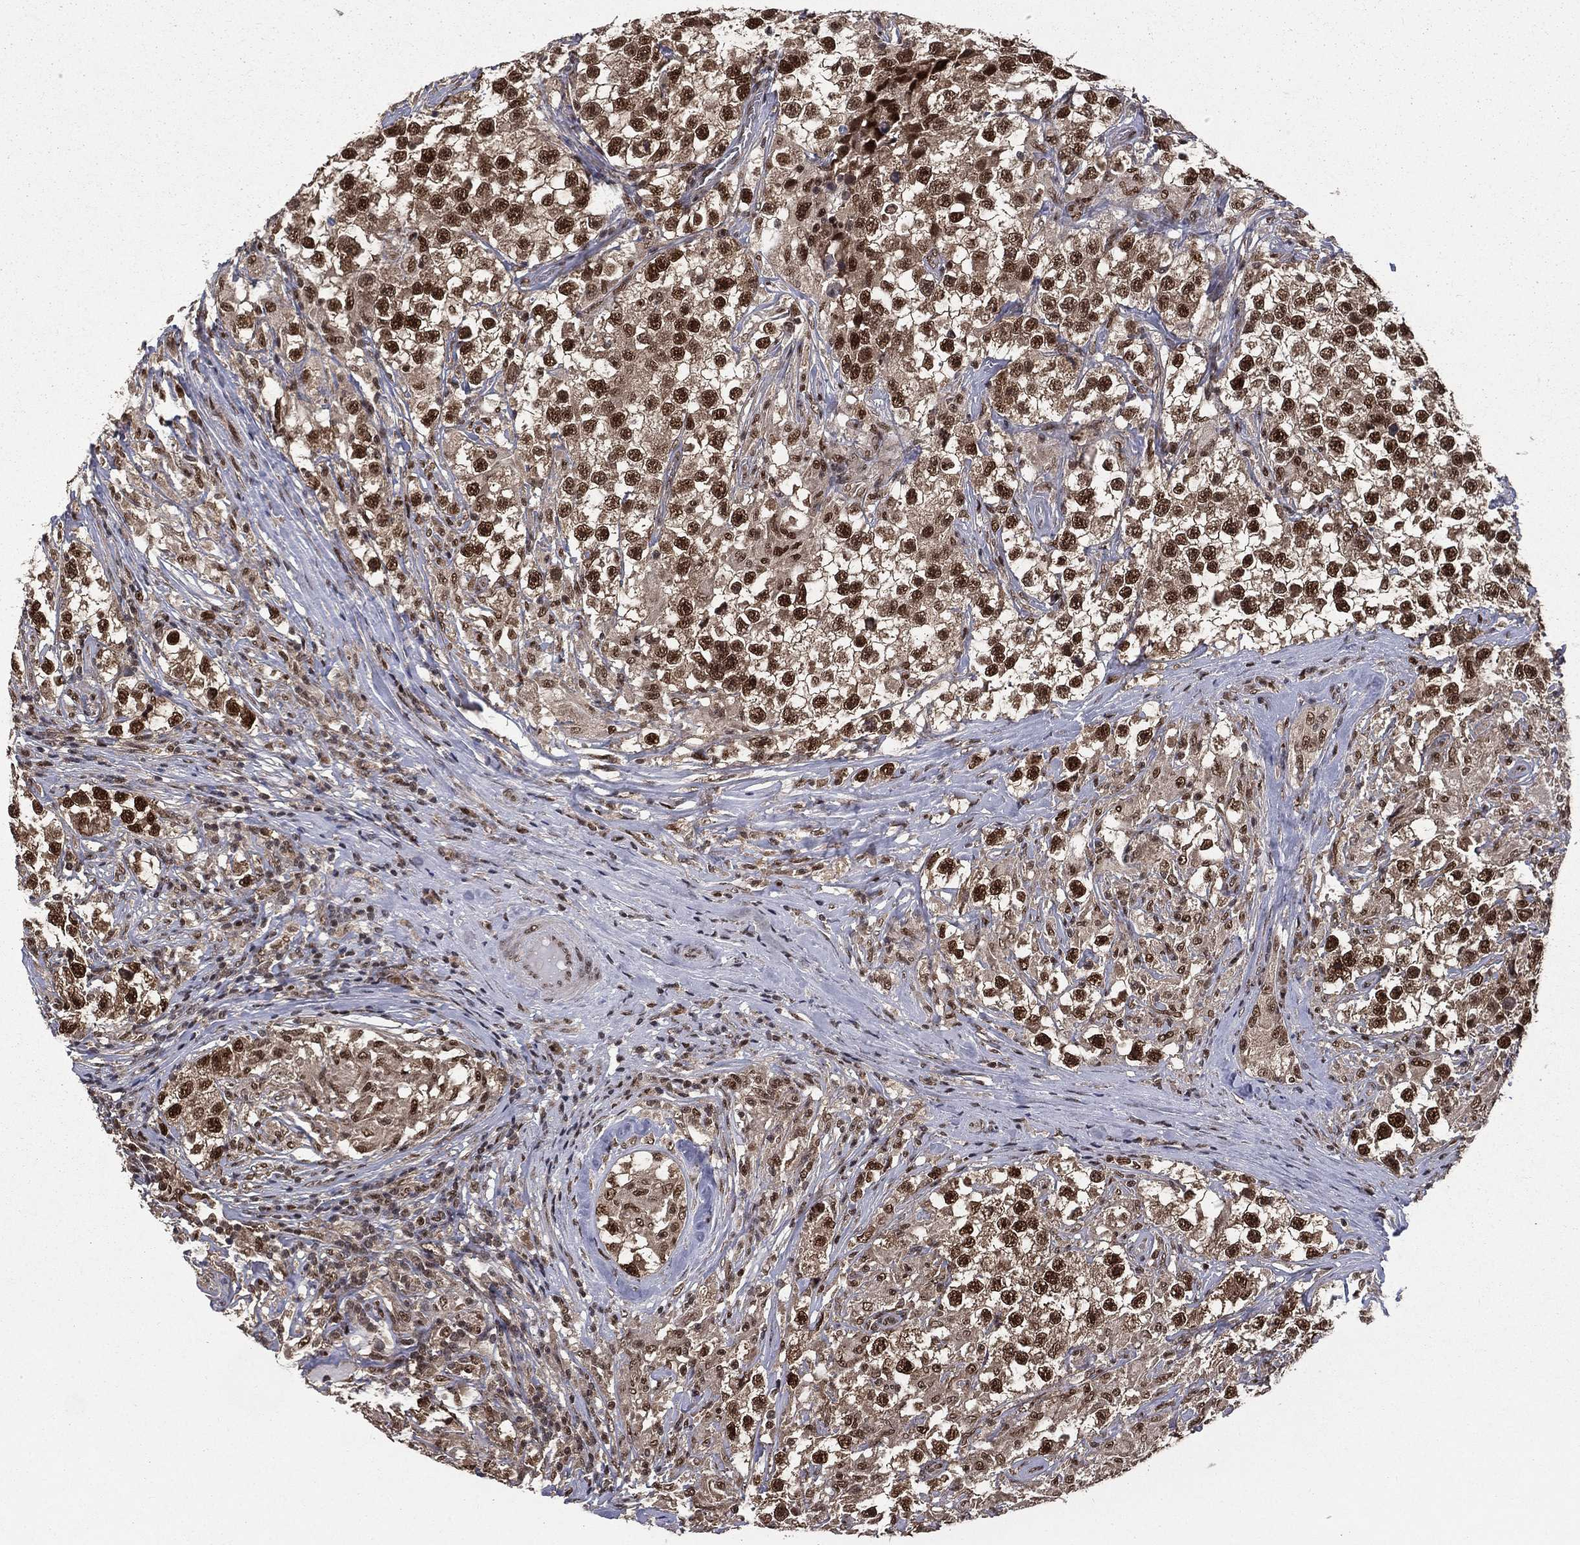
{"staining": {"intensity": "strong", "quantity": ">75%", "location": "nuclear"}, "tissue": "testis cancer", "cell_type": "Tumor cells", "image_type": "cancer", "snomed": [{"axis": "morphology", "description": "Seminoma, NOS"}, {"axis": "topography", "description": "Testis"}], "caption": "This histopathology image demonstrates IHC staining of human testis cancer (seminoma), with high strong nuclear expression in about >75% of tumor cells.", "gene": "JMJD6", "patient": {"sex": "male", "age": 46}}